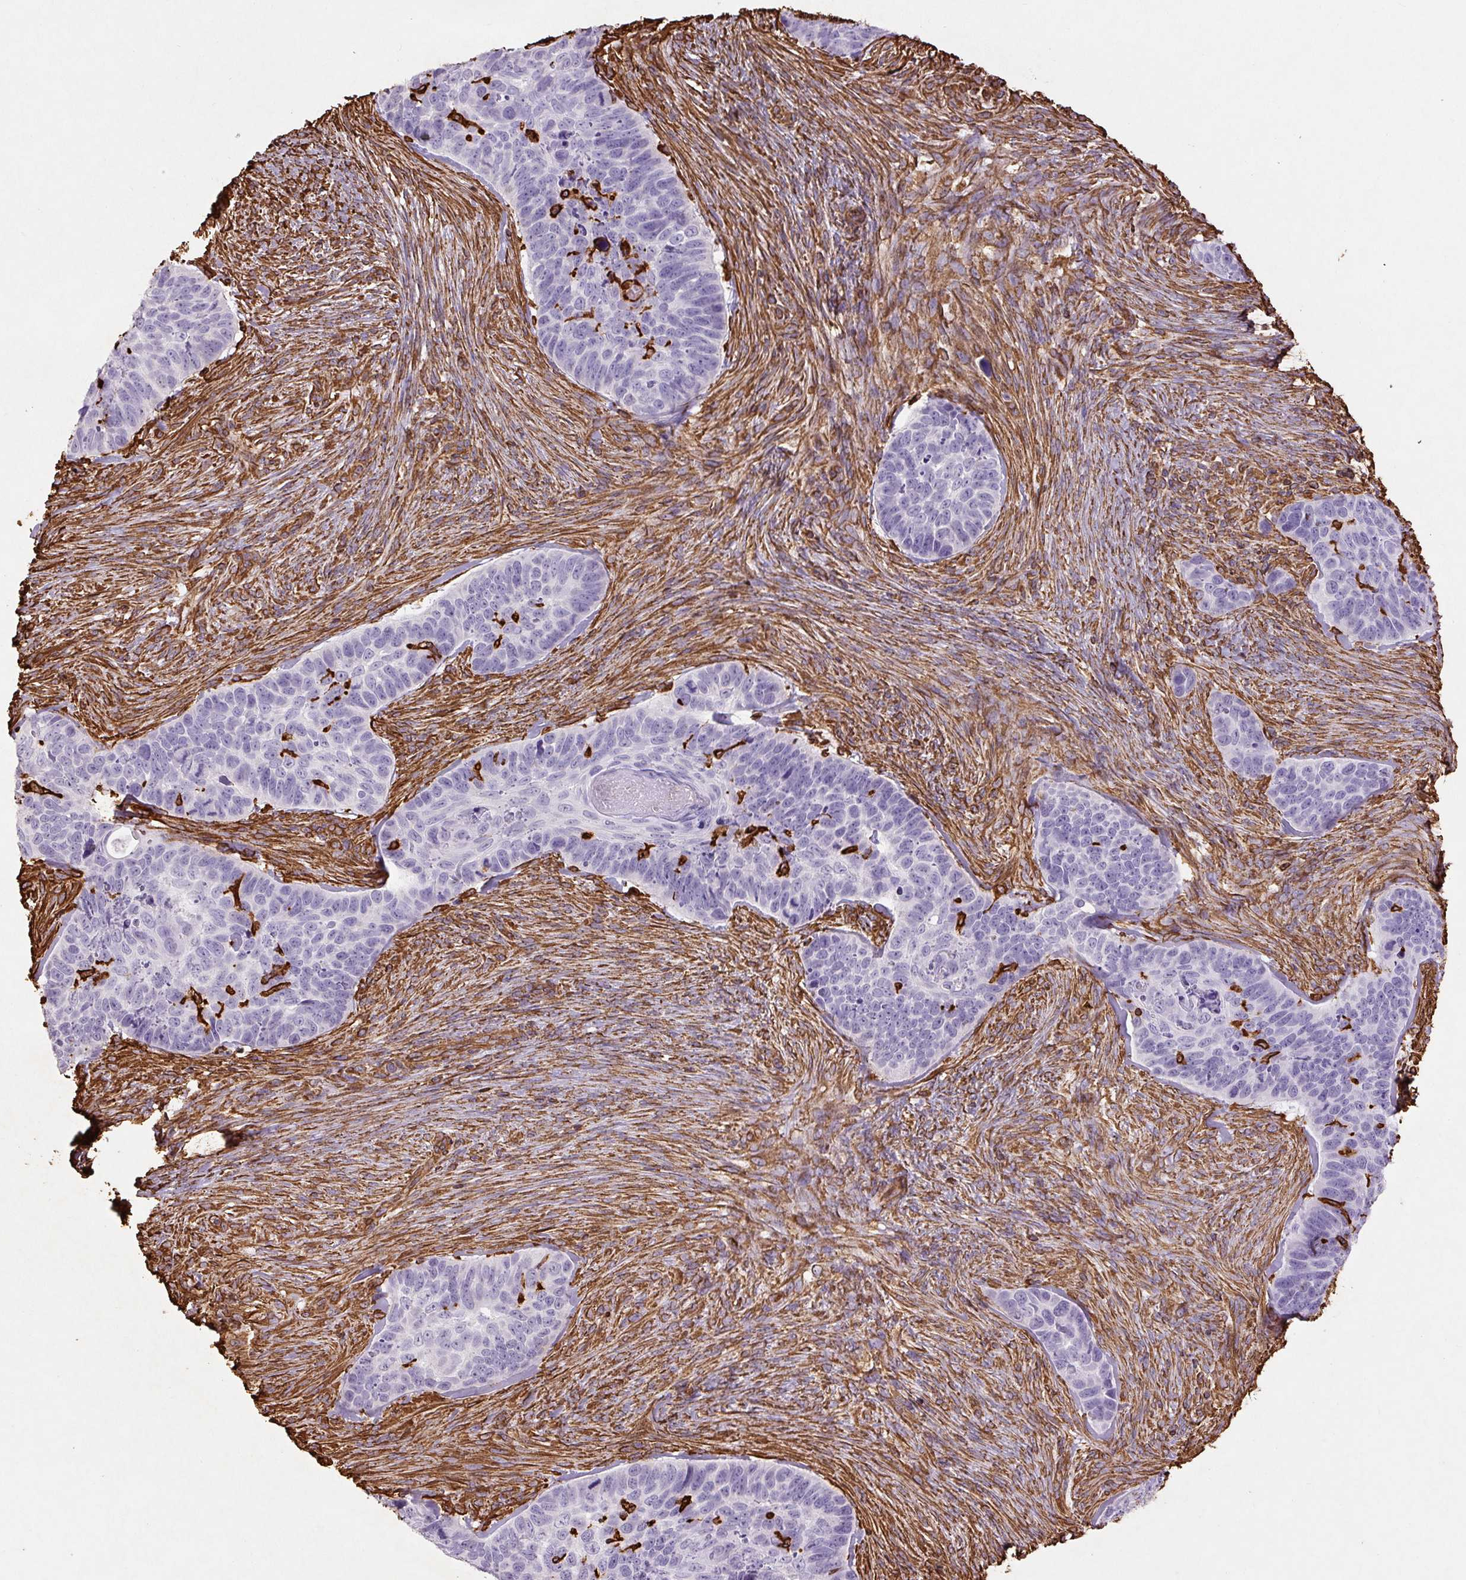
{"staining": {"intensity": "negative", "quantity": "none", "location": "none"}, "tissue": "skin cancer", "cell_type": "Tumor cells", "image_type": "cancer", "snomed": [{"axis": "morphology", "description": "Basal cell carcinoma"}, {"axis": "topography", "description": "Skin"}], "caption": "Tumor cells show no significant protein expression in skin cancer (basal cell carcinoma).", "gene": "VIM", "patient": {"sex": "female", "age": 82}}